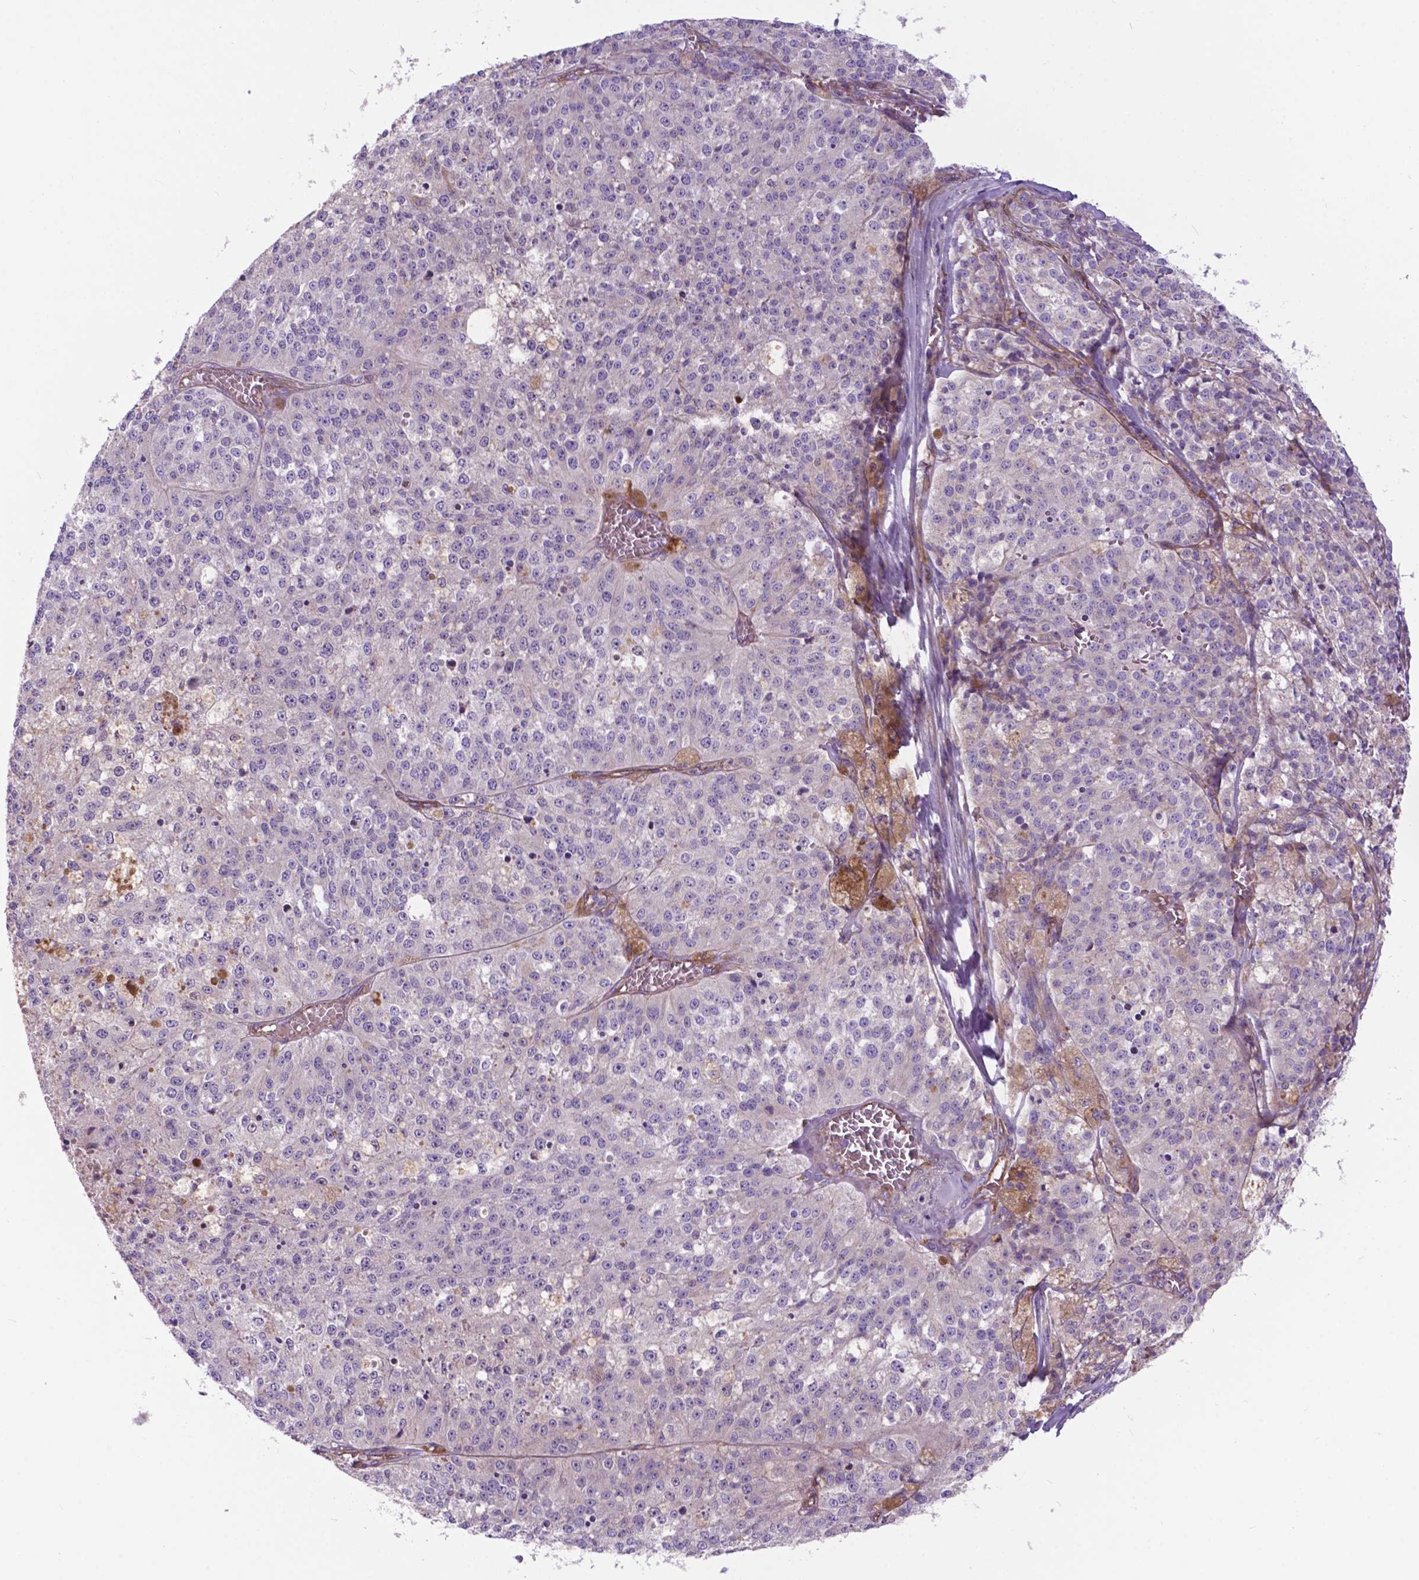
{"staining": {"intensity": "negative", "quantity": "none", "location": "none"}, "tissue": "melanoma", "cell_type": "Tumor cells", "image_type": "cancer", "snomed": [{"axis": "morphology", "description": "Malignant melanoma, Metastatic site"}, {"axis": "topography", "description": "Lymph node"}], "caption": "Image shows no significant protein staining in tumor cells of malignant melanoma (metastatic site).", "gene": "FLT4", "patient": {"sex": "female", "age": 64}}